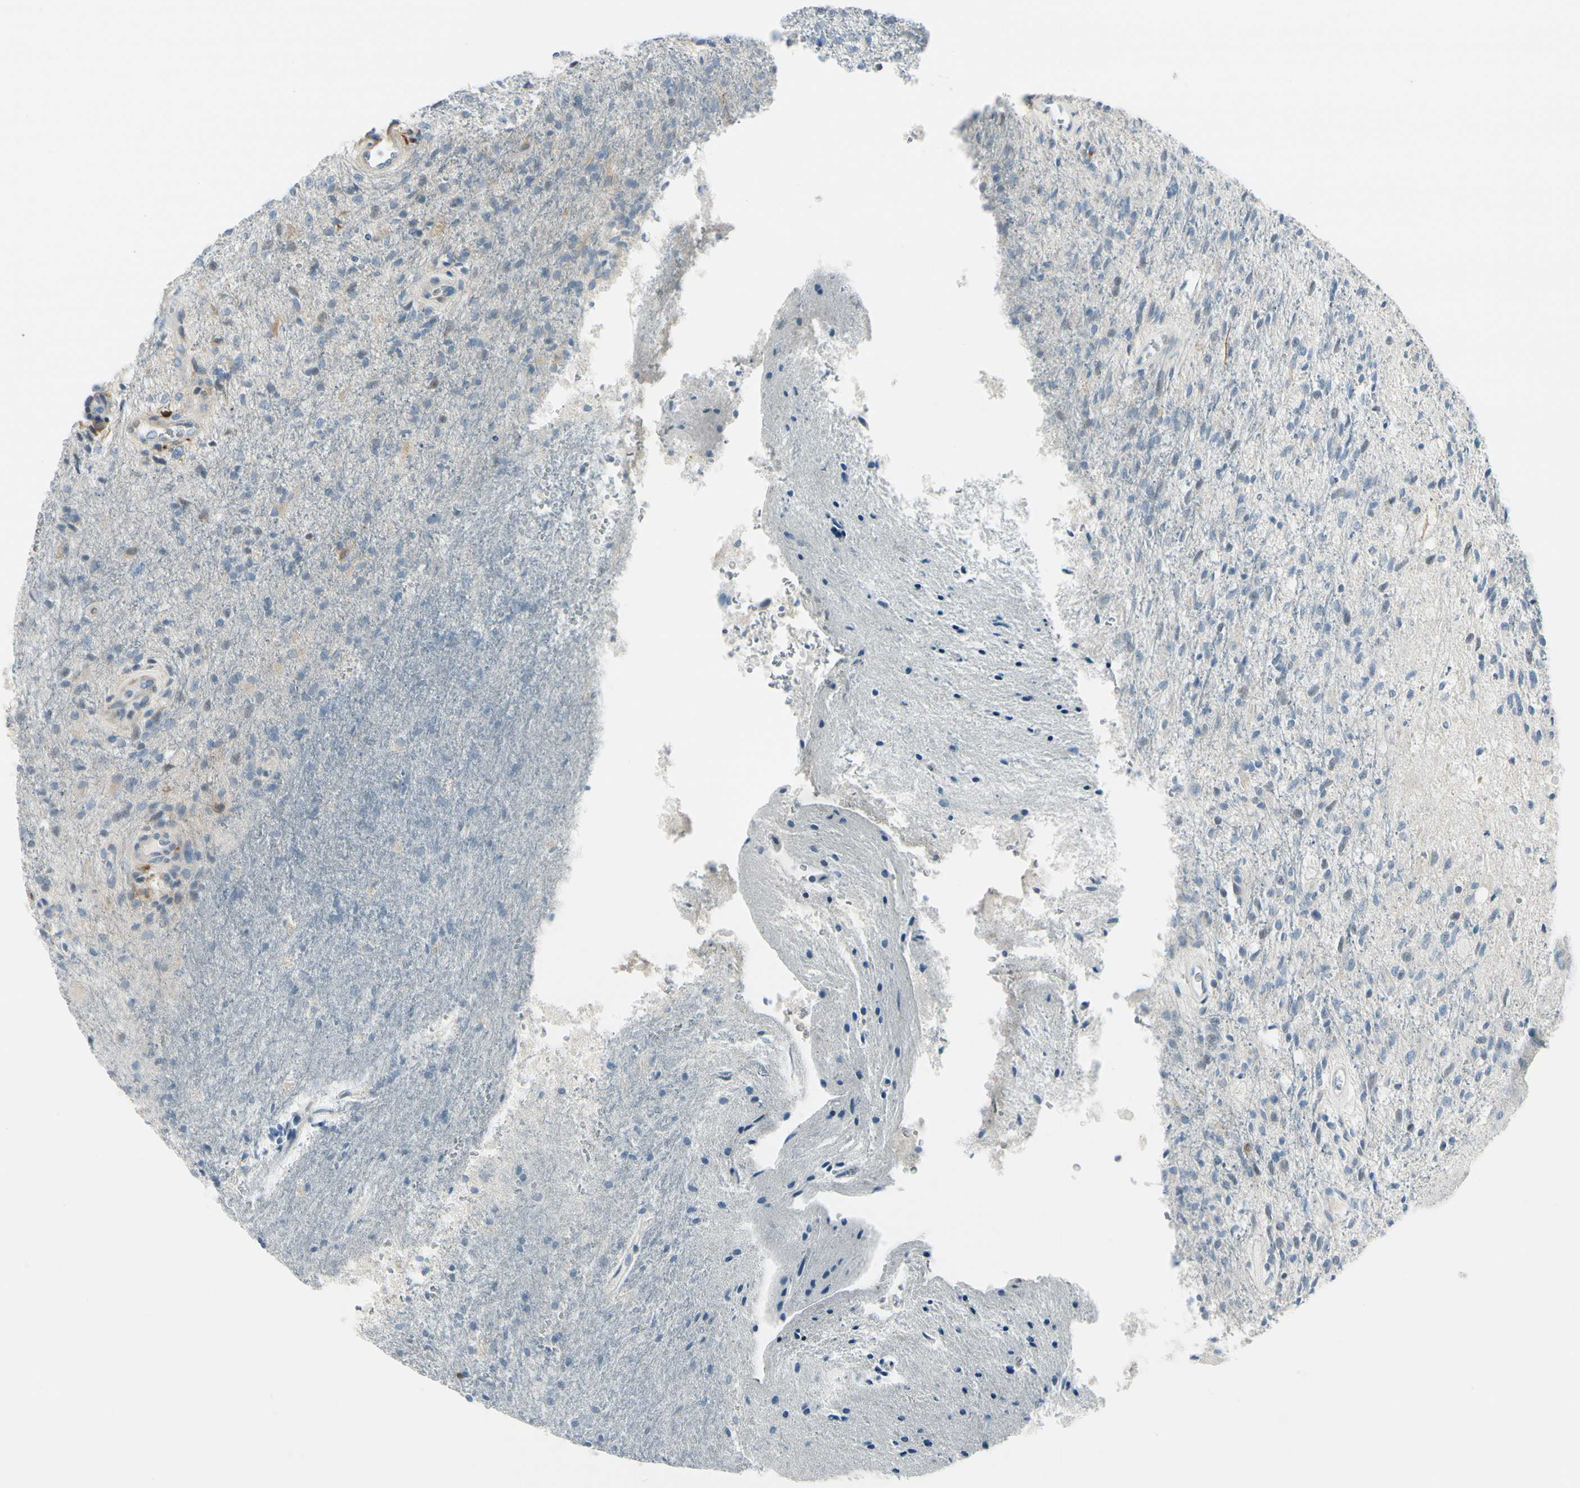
{"staining": {"intensity": "negative", "quantity": "none", "location": "none"}, "tissue": "glioma", "cell_type": "Tumor cells", "image_type": "cancer", "snomed": [{"axis": "morphology", "description": "Normal tissue, NOS"}, {"axis": "morphology", "description": "Glioma, malignant, High grade"}, {"axis": "topography", "description": "Cerebral cortex"}], "caption": "Malignant glioma (high-grade) stained for a protein using immunohistochemistry displays no expression tumor cells.", "gene": "TRAF1", "patient": {"sex": "male", "age": 77}}